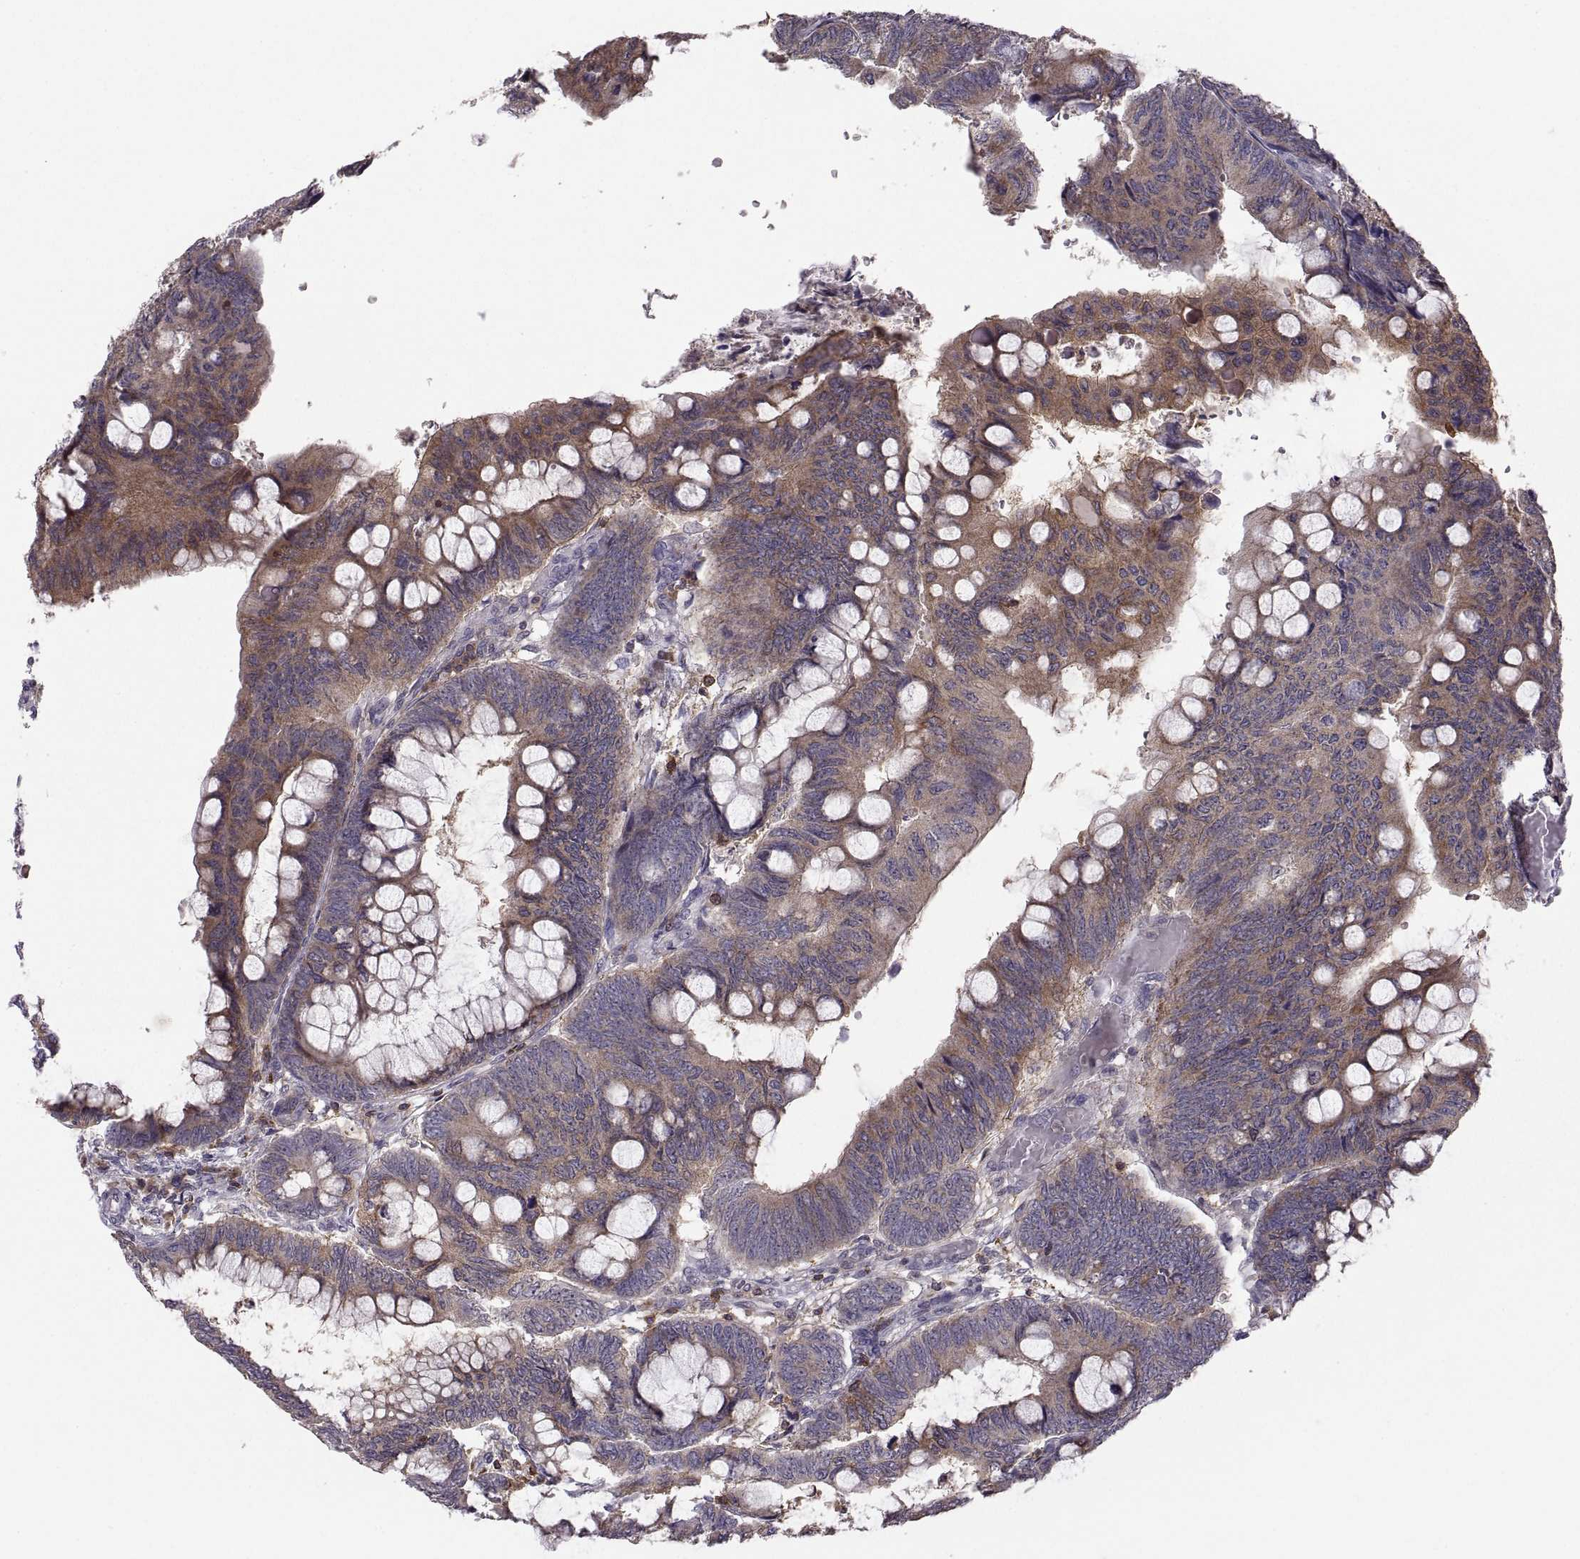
{"staining": {"intensity": "strong", "quantity": "<25%", "location": "cytoplasmic/membranous"}, "tissue": "colorectal cancer", "cell_type": "Tumor cells", "image_type": "cancer", "snomed": [{"axis": "morphology", "description": "Normal tissue, NOS"}, {"axis": "morphology", "description": "Adenocarcinoma, NOS"}, {"axis": "topography", "description": "Rectum"}], "caption": "Approximately <25% of tumor cells in human colorectal cancer (adenocarcinoma) show strong cytoplasmic/membranous protein positivity as visualized by brown immunohistochemical staining.", "gene": "EZR", "patient": {"sex": "male", "age": 92}}